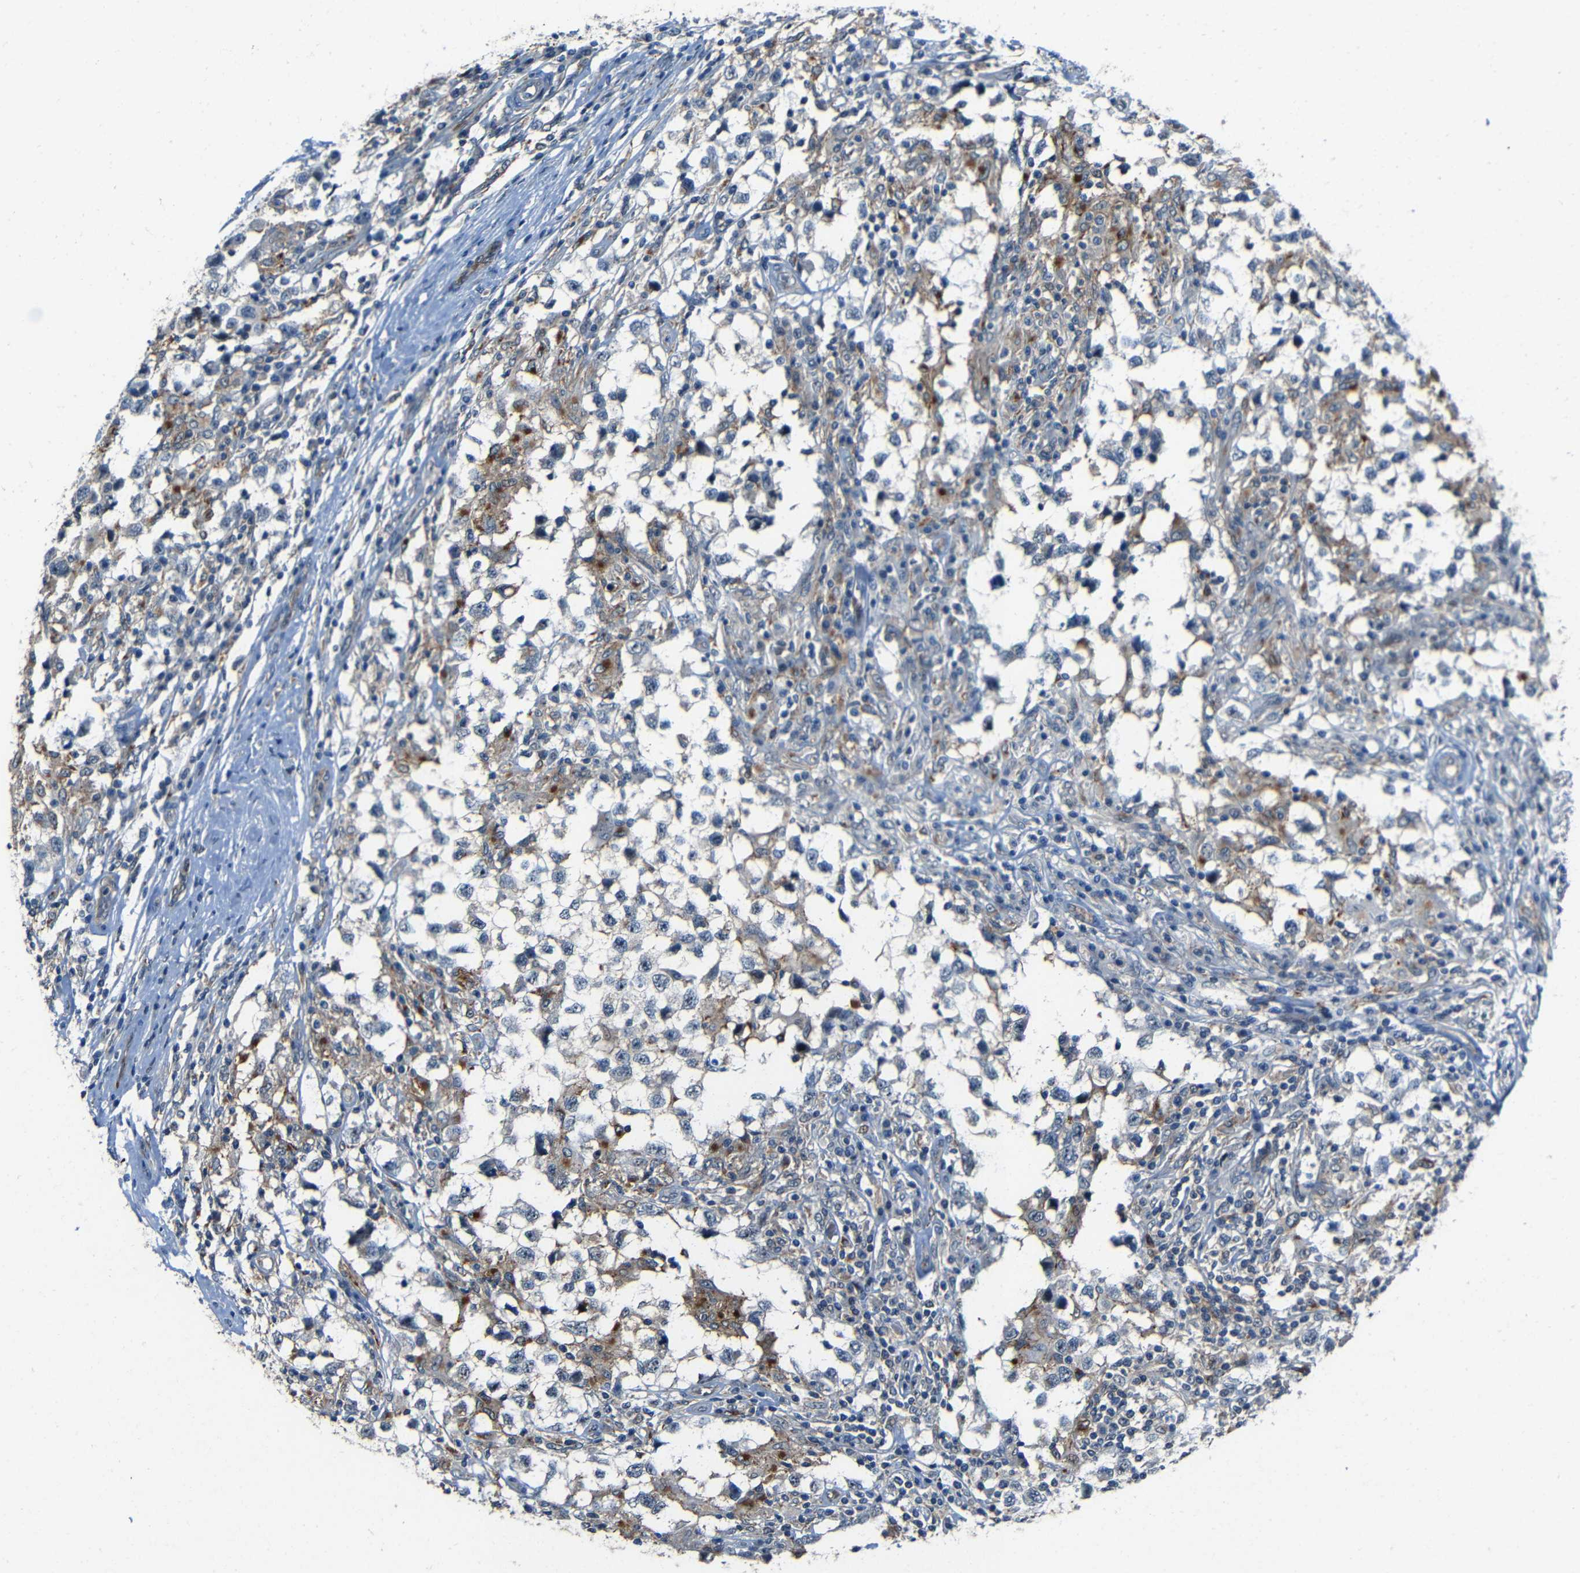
{"staining": {"intensity": "strong", "quantity": "<25%", "location": "cytoplasmic/membranous"}, "tissue": "testis cancer", "cell_type": "Tumor cells", "image_type": "cancer", "snomed": [{"axis": "morphology", "description": "Carcinoma, Embryonal, NOS"}, {"axis": "topography", "description": "Testis"}], "caption": "DAB immunohistochemical staining of testis cancer (embryonal carcinoma) reveals strong cytoplasmic/membranous protein expression in about <25% of tumor cells.", "gene": "DNAJC5", "patient": {"sex": "male", "age": 21}}